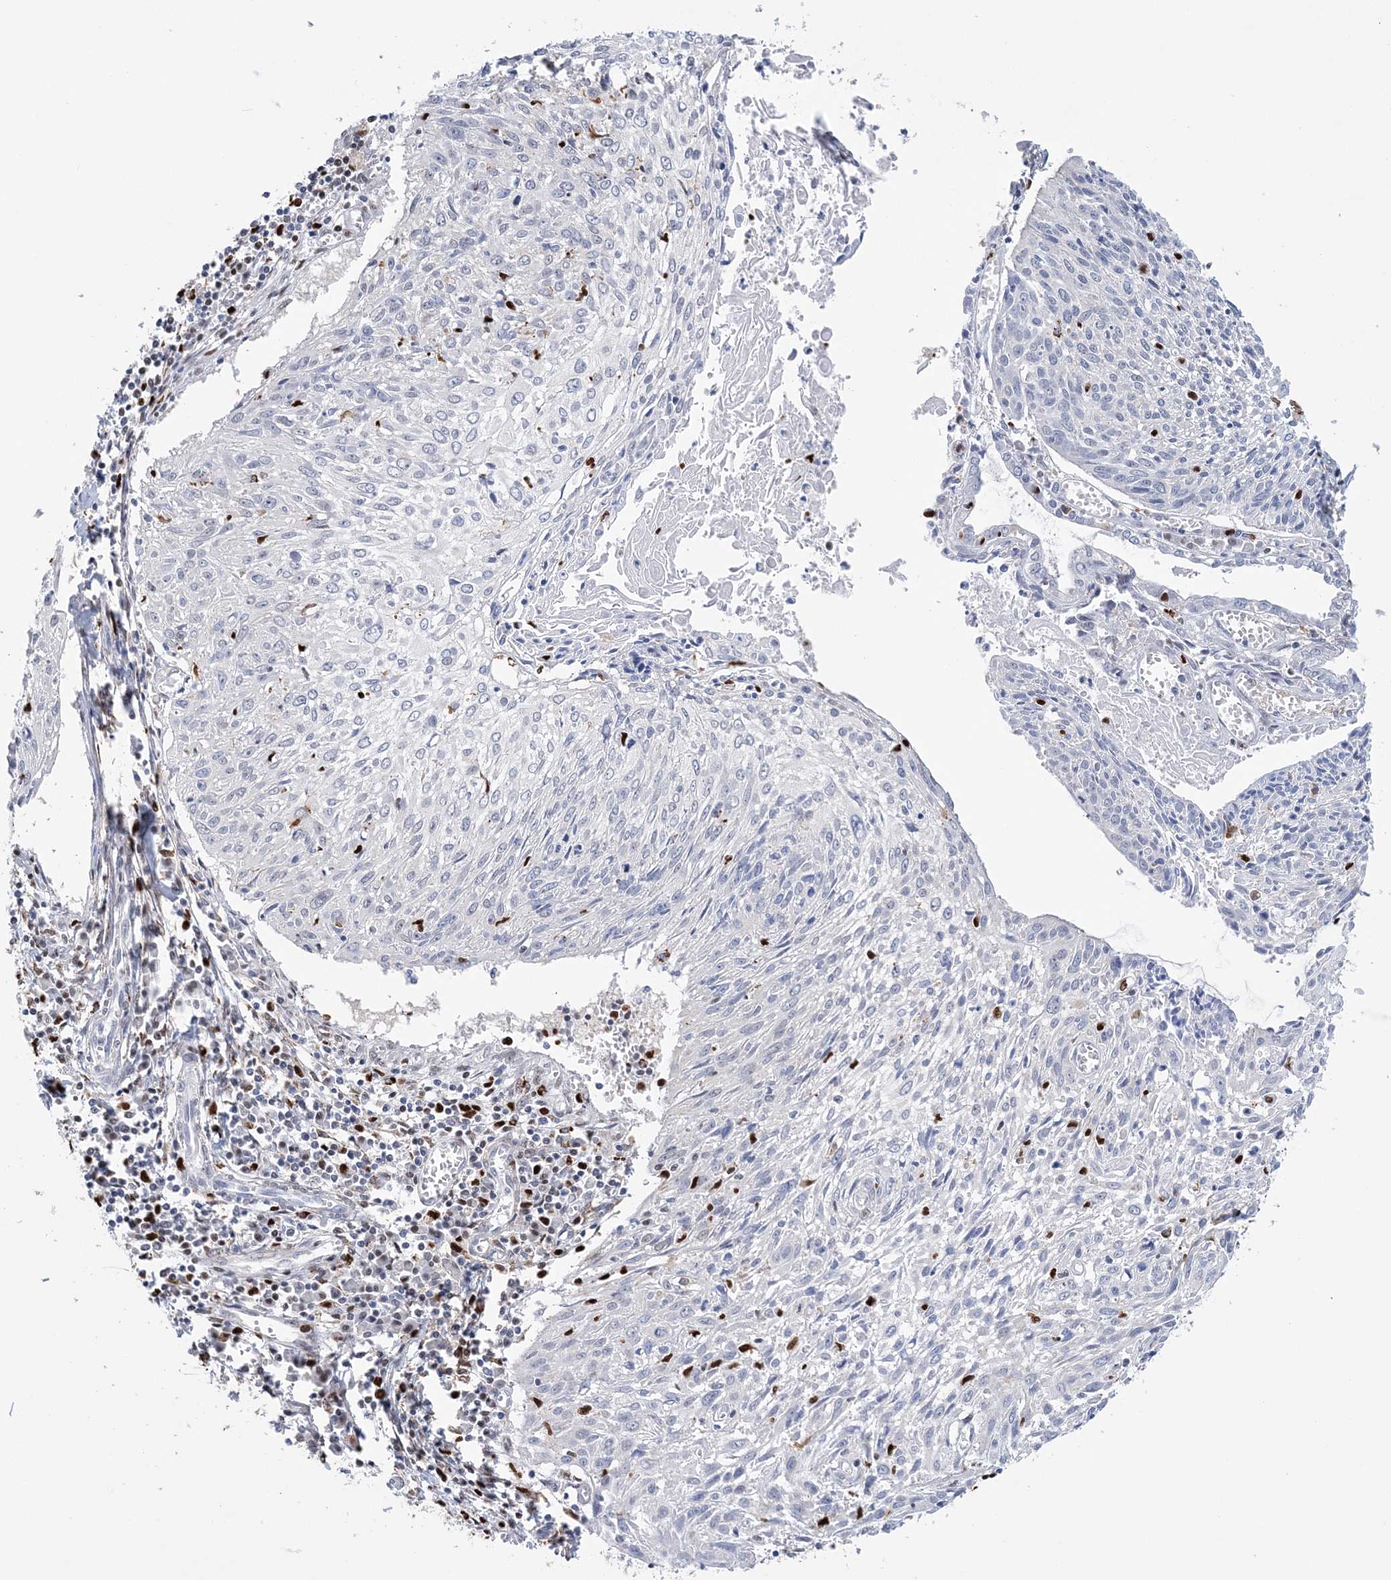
{"staining": {"intensity": "negative", "quantity": "none", "location": "none"}, "tissue": "cervical cancer", "cell_type": "Tumor cells", "image_type": "cancer", "snomed": [{"axis": "morphology", "description": "Squamous cell carcinoma, NOS"}, {"axis": "topography", "description": "Cervix"}], "caption": "A micrograph of human cervical squamous cell carcinoma is negative for staining in tumor cells.", "gene": "NIT2", "patient": {"sex": "female", "age": 51}}